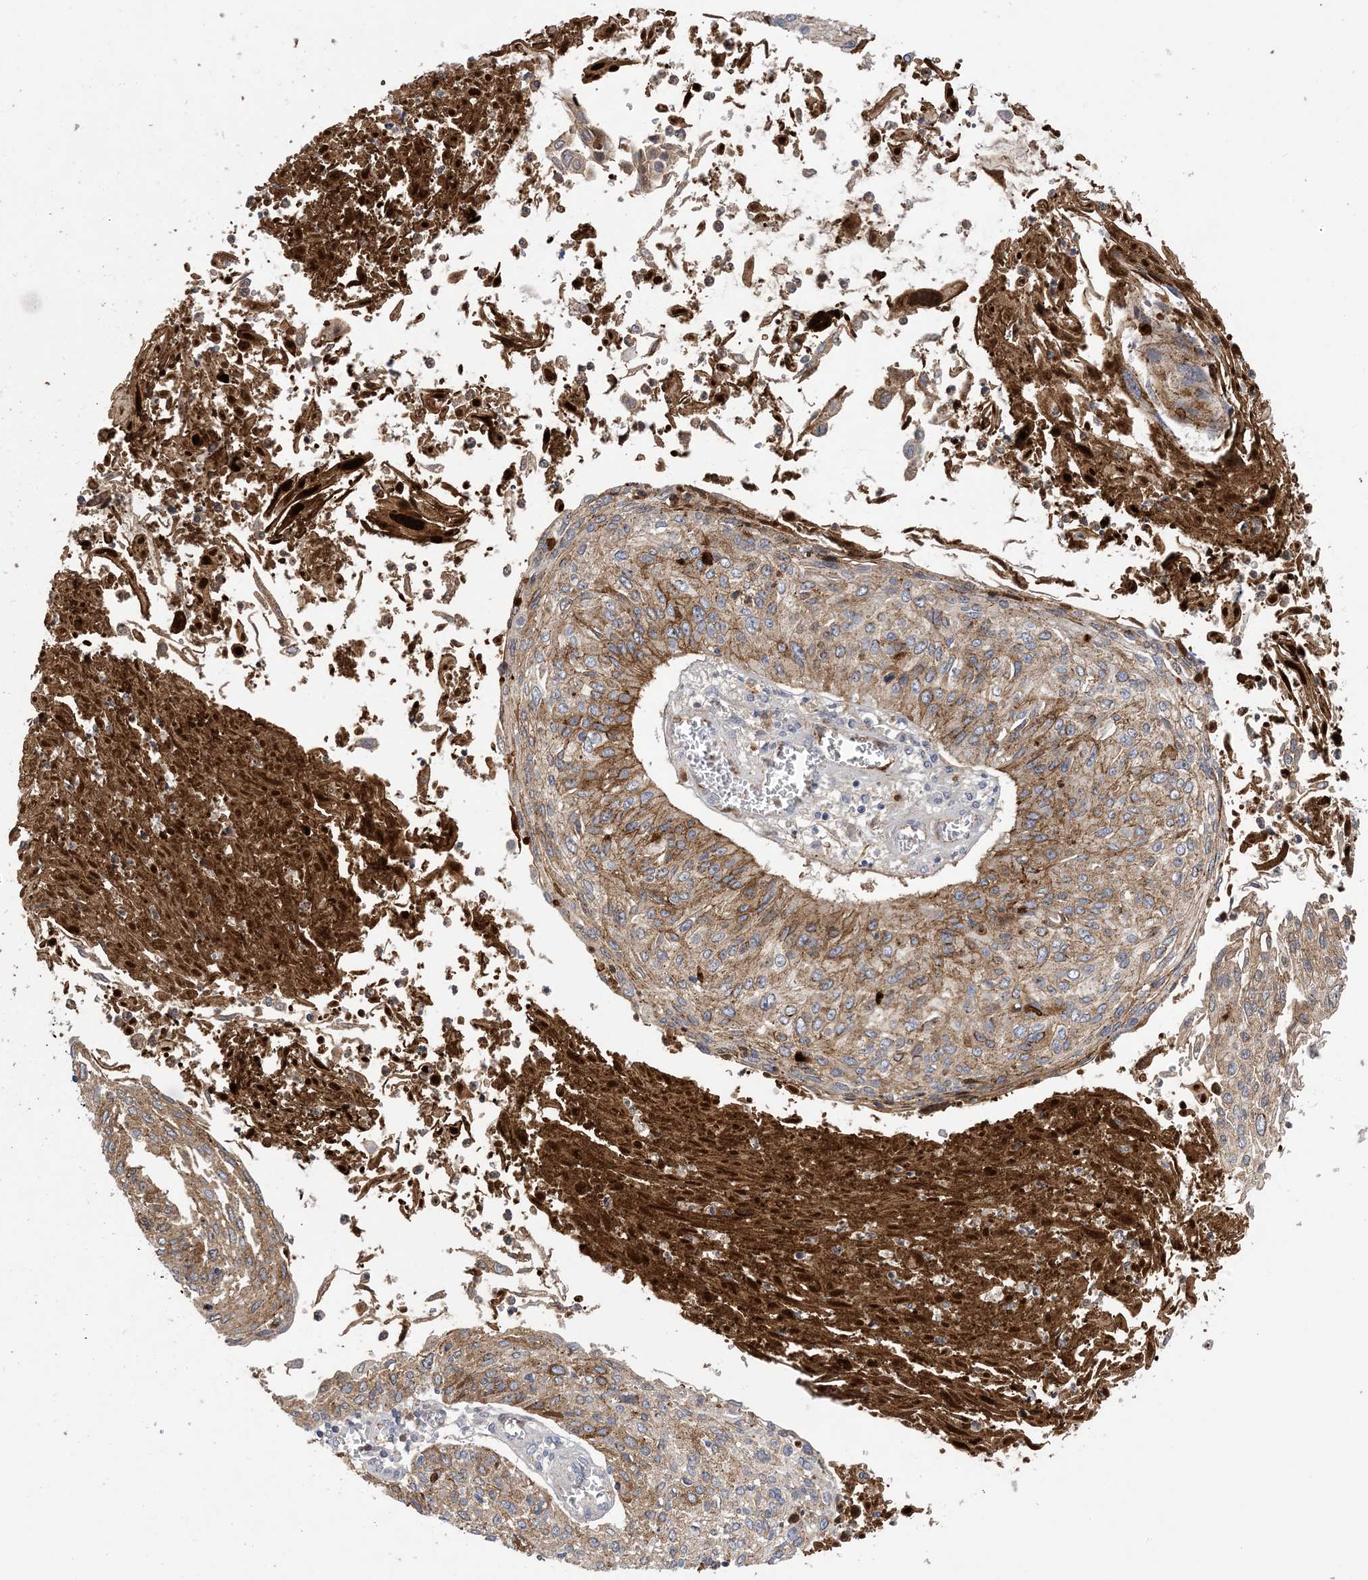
{"staining": {"intensity": "moderate", "quantity": ">75%", "location": "cytoplasmic/membranous"}, "tissue": "cervical cancer", "cell_type": "Tumor cells", "image_type": "cancer", "snomed": [{"axis": "morphology", "description": "Squamous cell carcinoma, NOS"}, {"axis": "topography", "description": "Cervix"}], "caption": "A high-resolution photomicrograph shows immunohistochemistry staining of cervical cancer (squamous cell carcinoma), which displays moderate cytoplasmic/membranous expression in about >75% of tumor cells.", "gene": "DSC3", "patient": {"sex": "female", "age": 51}}